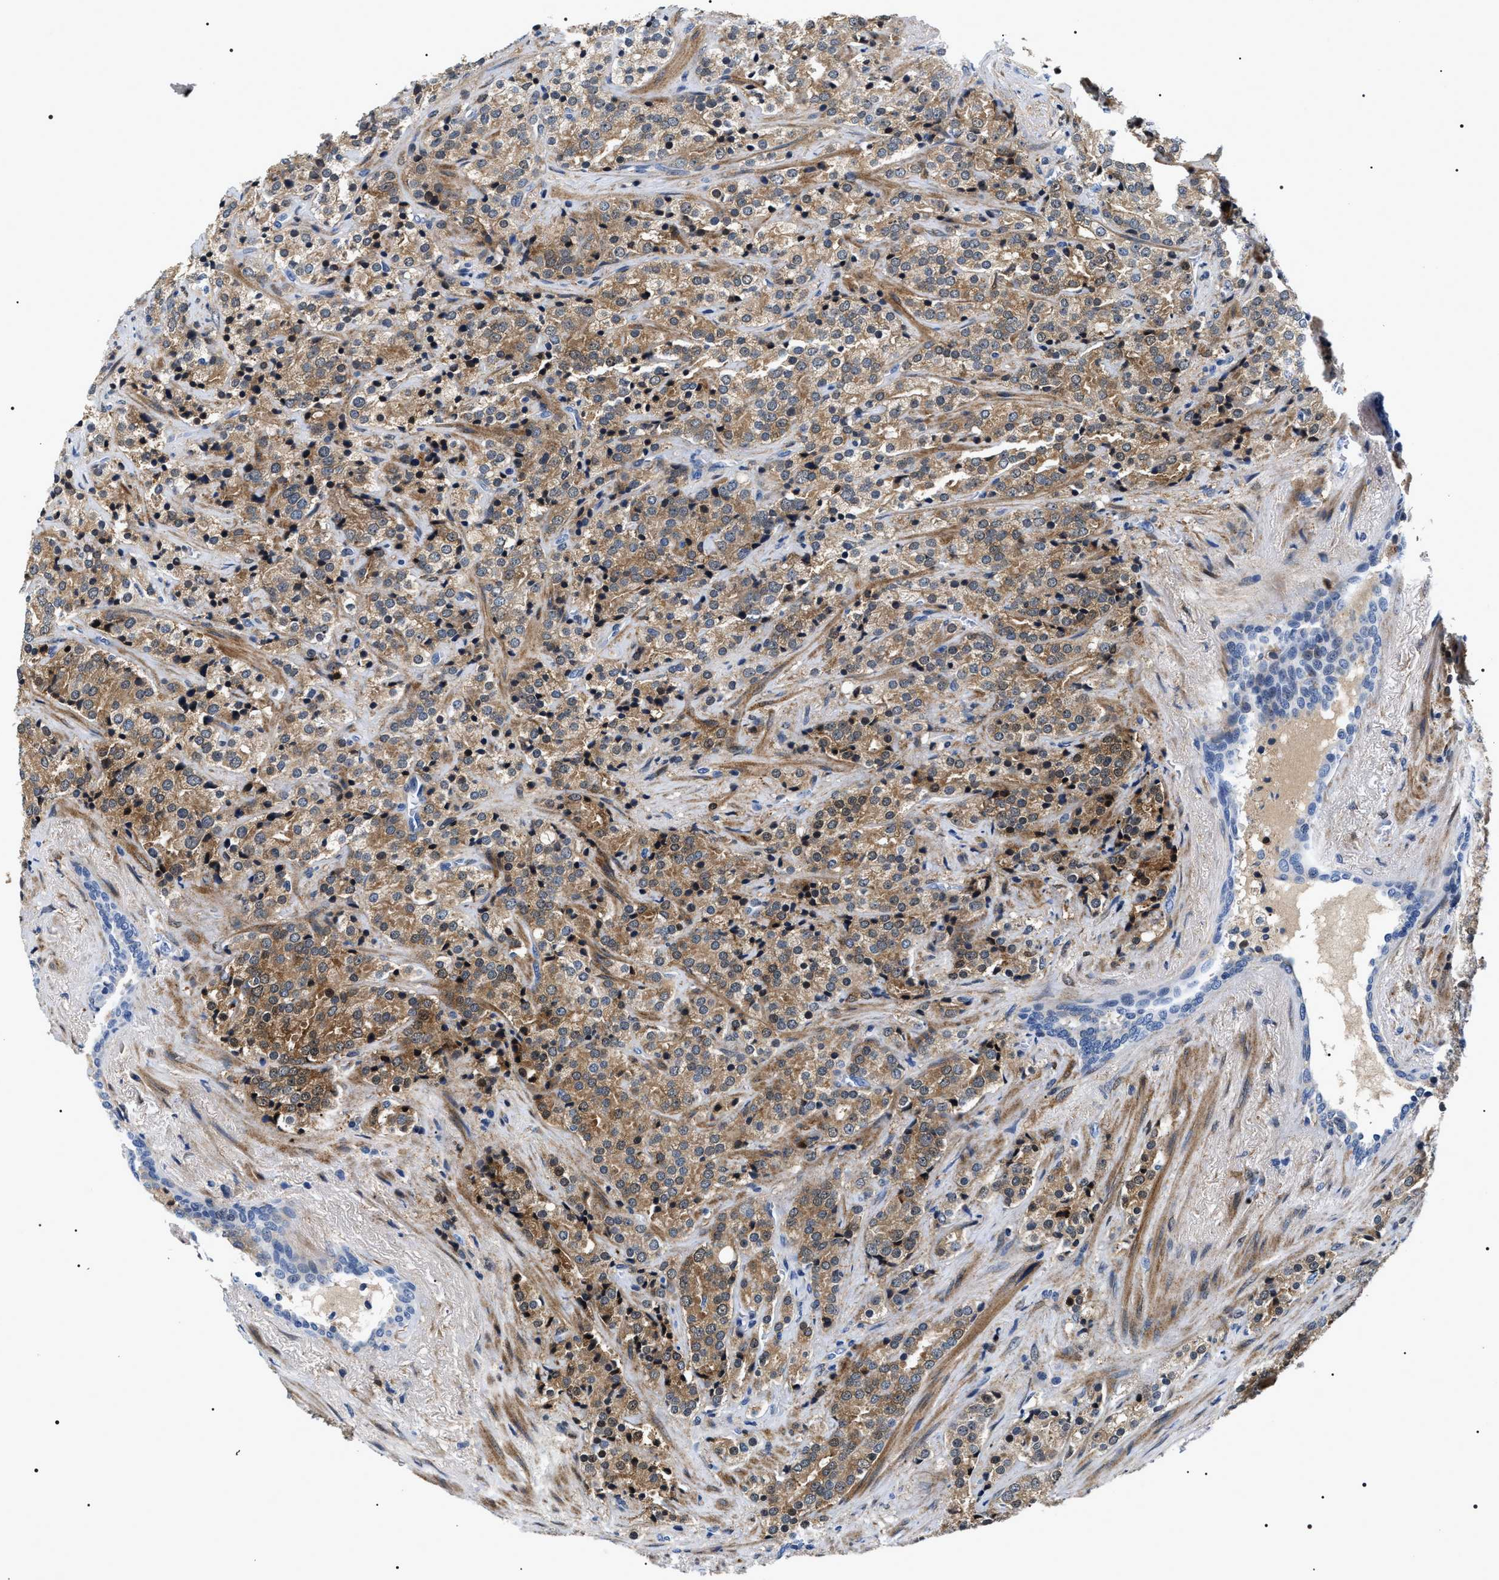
{"staining": {"intensity": "moderate", "quantity": ">75%", "location": "cytoplasmic/membranous"}, "tissue": "prostate cancer", "cell_type": "Tumor cells", "image_type": "cancer", "snomed": [{"axis": "morphology", "description": "Adenocarcinoma, High grade"}, {"axis": "topography", "description": "Prostate"}], "caption": "Brown immunohistochemical staining in high-grade adenocarcinoma (prostate) reveals moderate cytoplasmic/membranous positivity in approximately >75% of tumor cells.", "gene": "BAG2", "patient": {"sex": "male", "age": 71}}